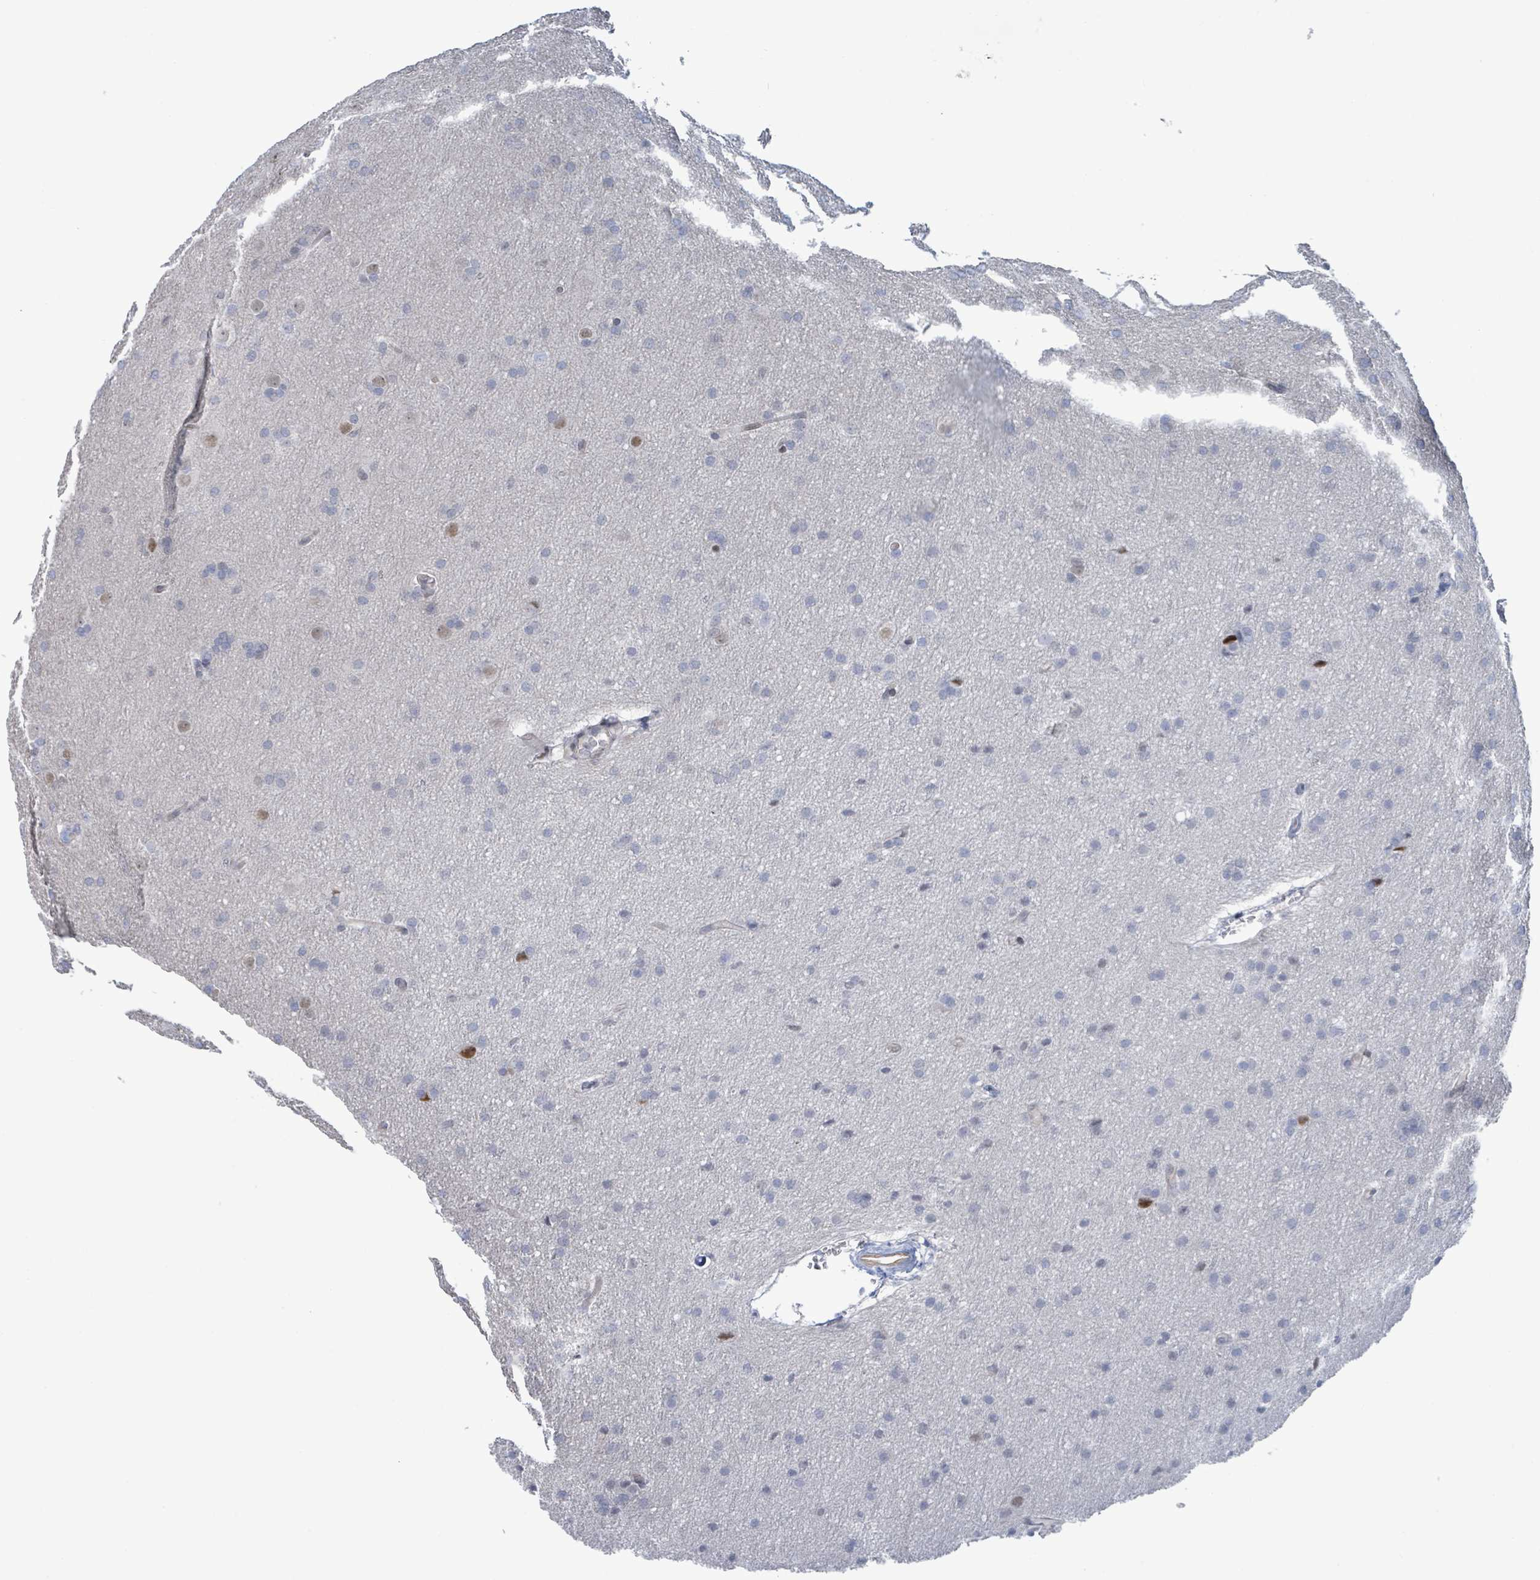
{"staining": {"intensity": "negative", "quantity": "none", "location": "none"}, "tissue": "glioma", "cell_type": "Tumor cells", "image_type": "cancer", "snomed": [{"axis": "morphology", "description": "Glioma, malignant, Low grade"}, {"axis": "topography", "description": "Brain"}], "caption": "Immunohistochemistry micrograph of glioma stained for a protein (brown), which demonstrates no staining in tumor cells.", "gene": "DMRTC1B", "patient": {"sex": "female", "age": 32}}